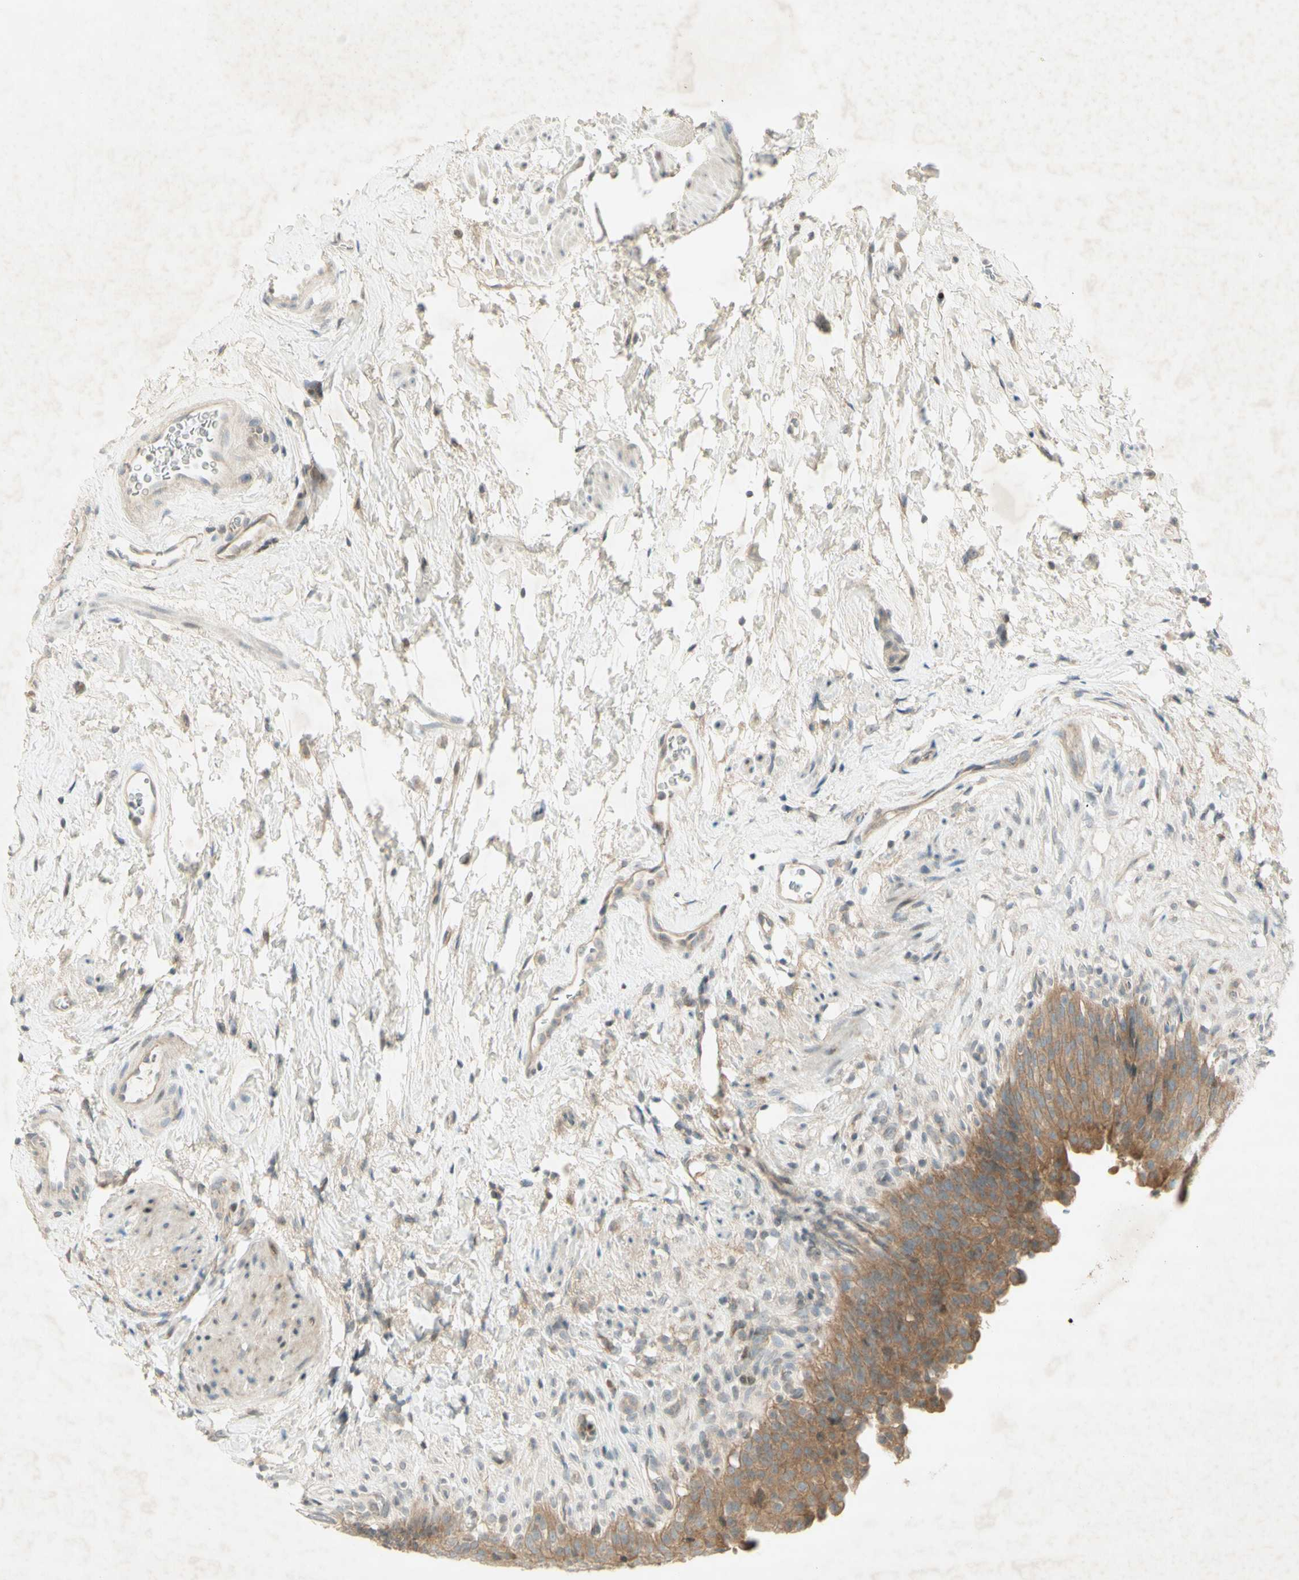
{"staining": {"intensity": "moderate", "quantity": ">75%", "location": "cytoplasmic/membranous"}, "tissue": "urinary bladder", "cell_type": "Urothelial cells", "image_type": "normal", "snomed": [{"axis": "morphology", "description": "Normal tissue, NOS"}, {"axis": "topography", "description": "Urinary bladder"}], "caption": "Protein staining reveals moderate cytoplasmic/membranous positivity in approximately >75% of urothelial cells in normal urinary bladder.", "gene": "ETF1", "patient": {"sex": "female", "age": 79}}